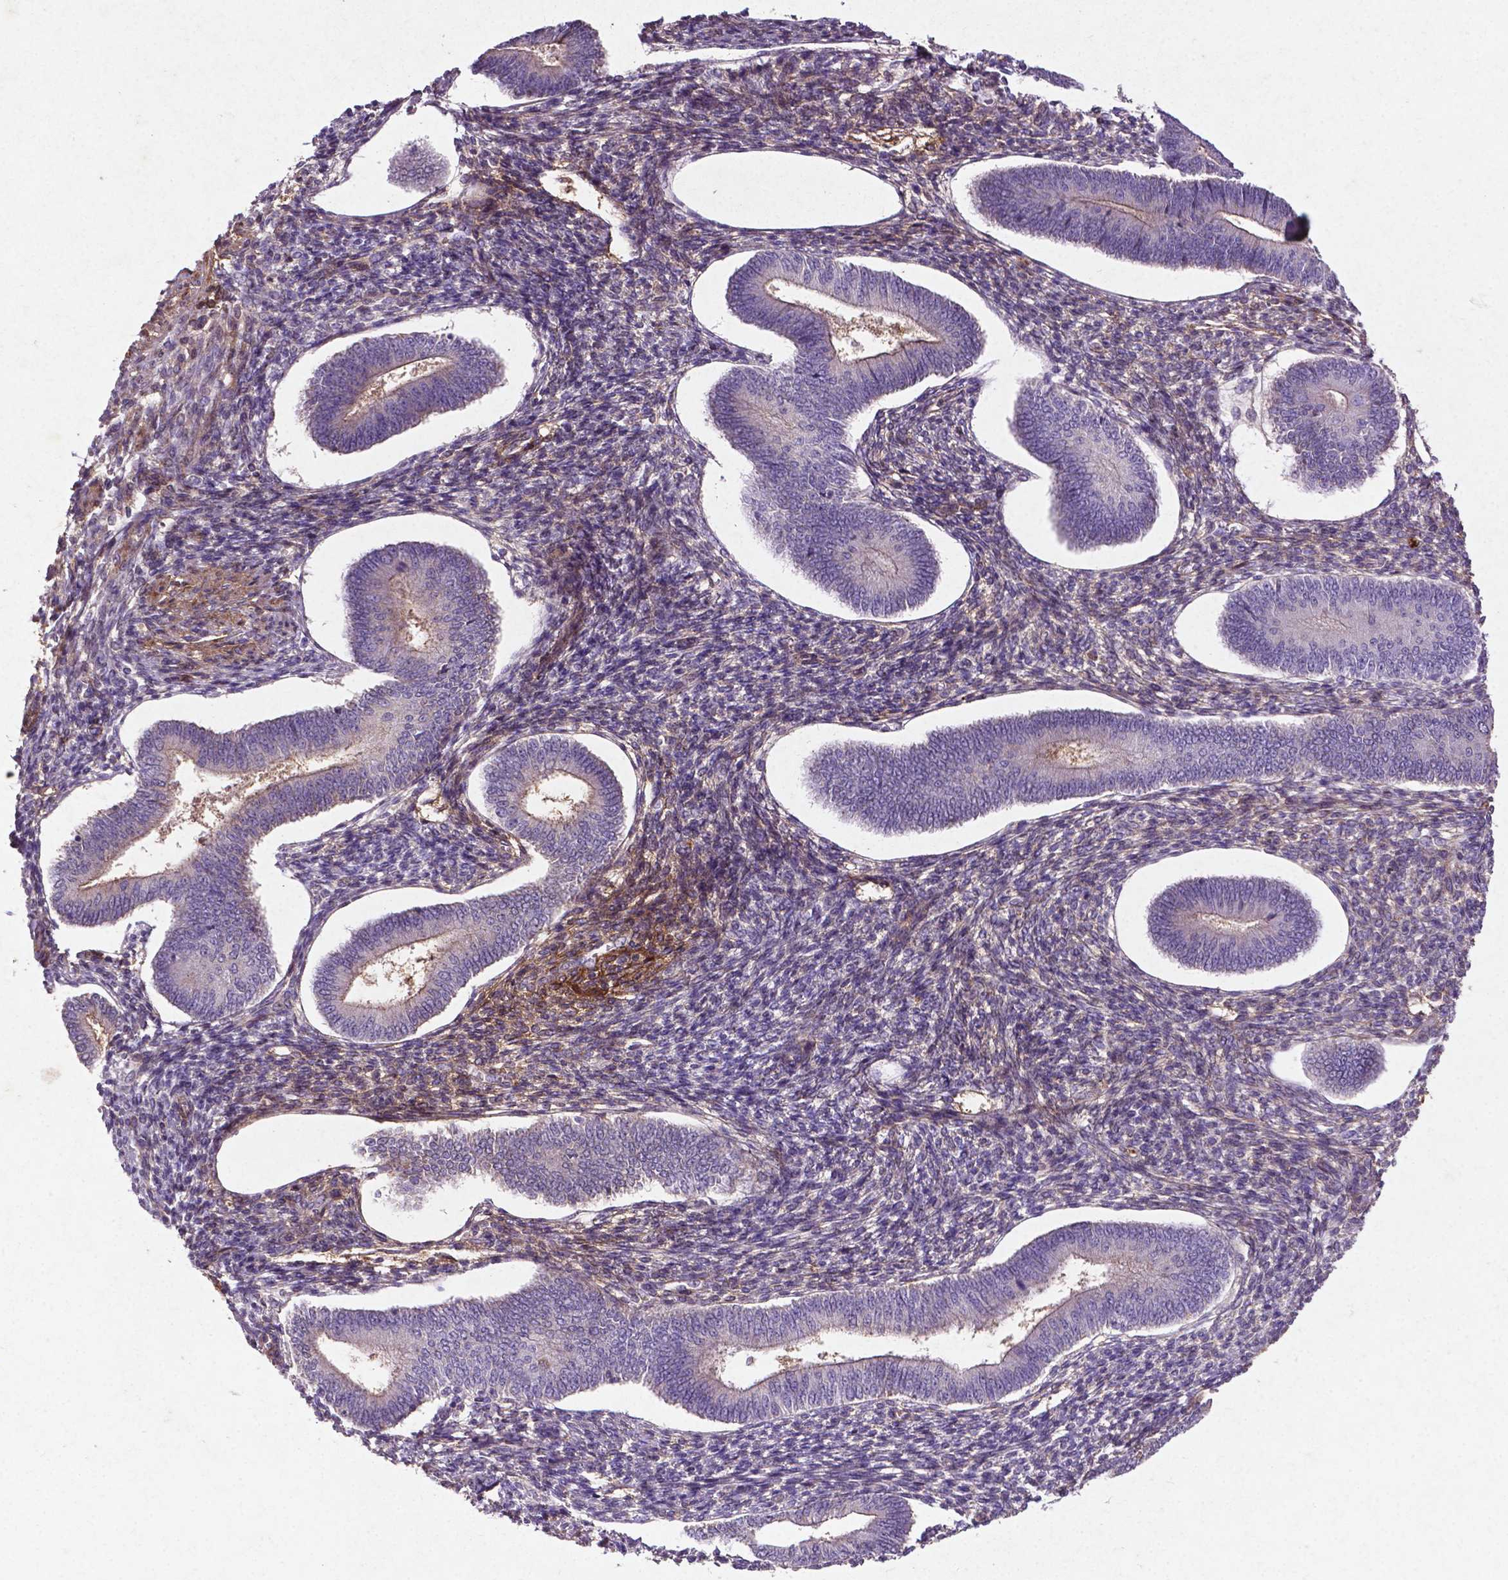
{"staining": {"intensity": "moderate", "quantity": "<25%", "location": "cytoplasmic/membranous"}, "tissue": "endometrium", "cell_type": "Cells in endometrial stroma", "image_type": "normal", "snomed": [{"axis": "morphology", "description": "Normal tissue, NOS"}, {"axis": "topography", "description": "Endometrium"}], "caption": "Protein staining shows moderate cytoplasmic/membranous expression in about <25% of cells in endometrial stroma in normal endometrium.", "gene": "RRAS", "patient": {"sex": "female", "age": 42}}